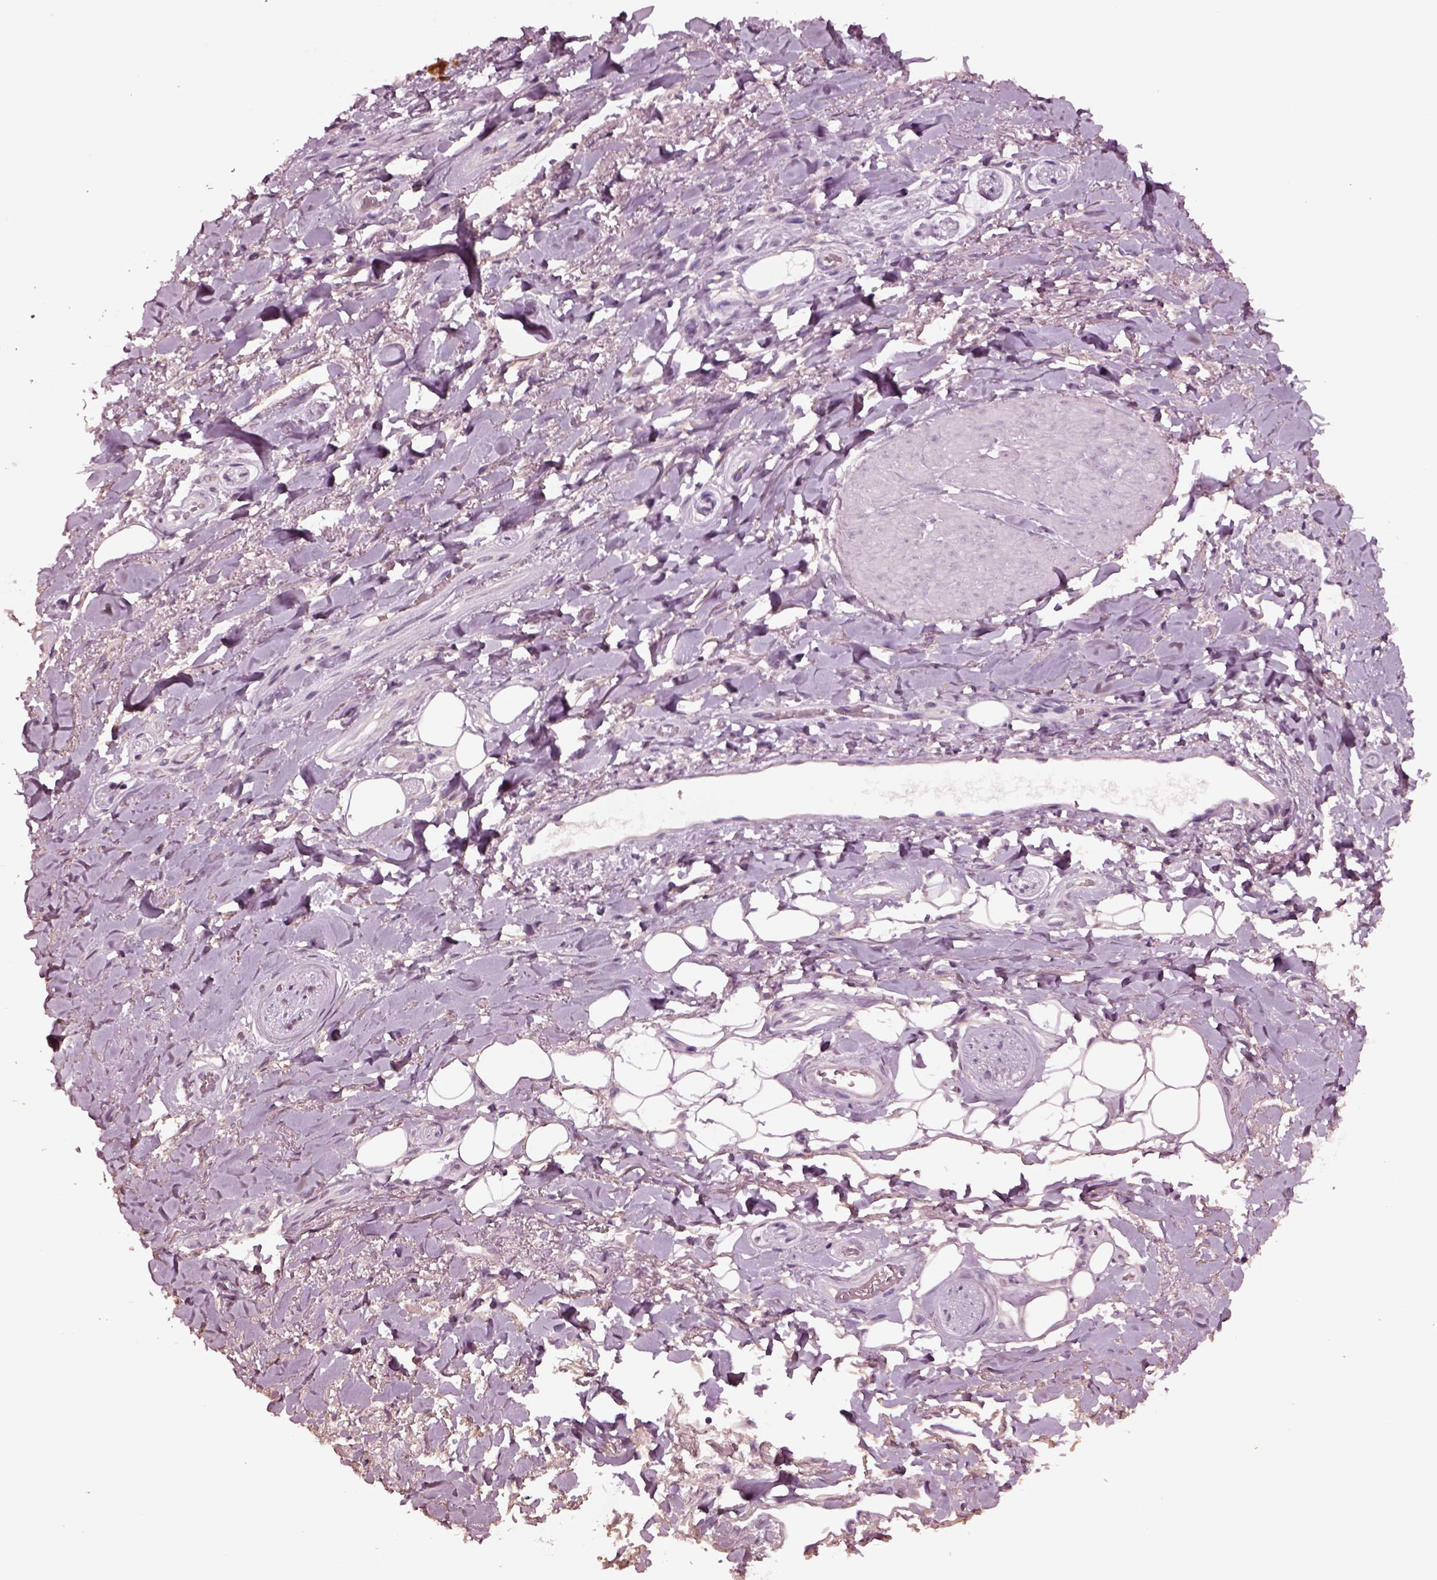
{"staining": {"intensity": "negative", "quantity": "none", "location": "none"}, "tissue": "adipose tissue", "cell_type": "Adipocytes", "image_type": "normal", "snomed": [{"axis": "morphology", "description": "Normal tissue, NOS"}, {"axis": "topography", "description": "Anal"}, {"axis": "topography", "description": "Peripheral nerve tissue"}], "caption": "This is an IHC image of unremarkable human adipose tissue. There is no staining in adipocytes.", "gene": "NMRK2", "patient": {"sex": "male", "age": 53}}